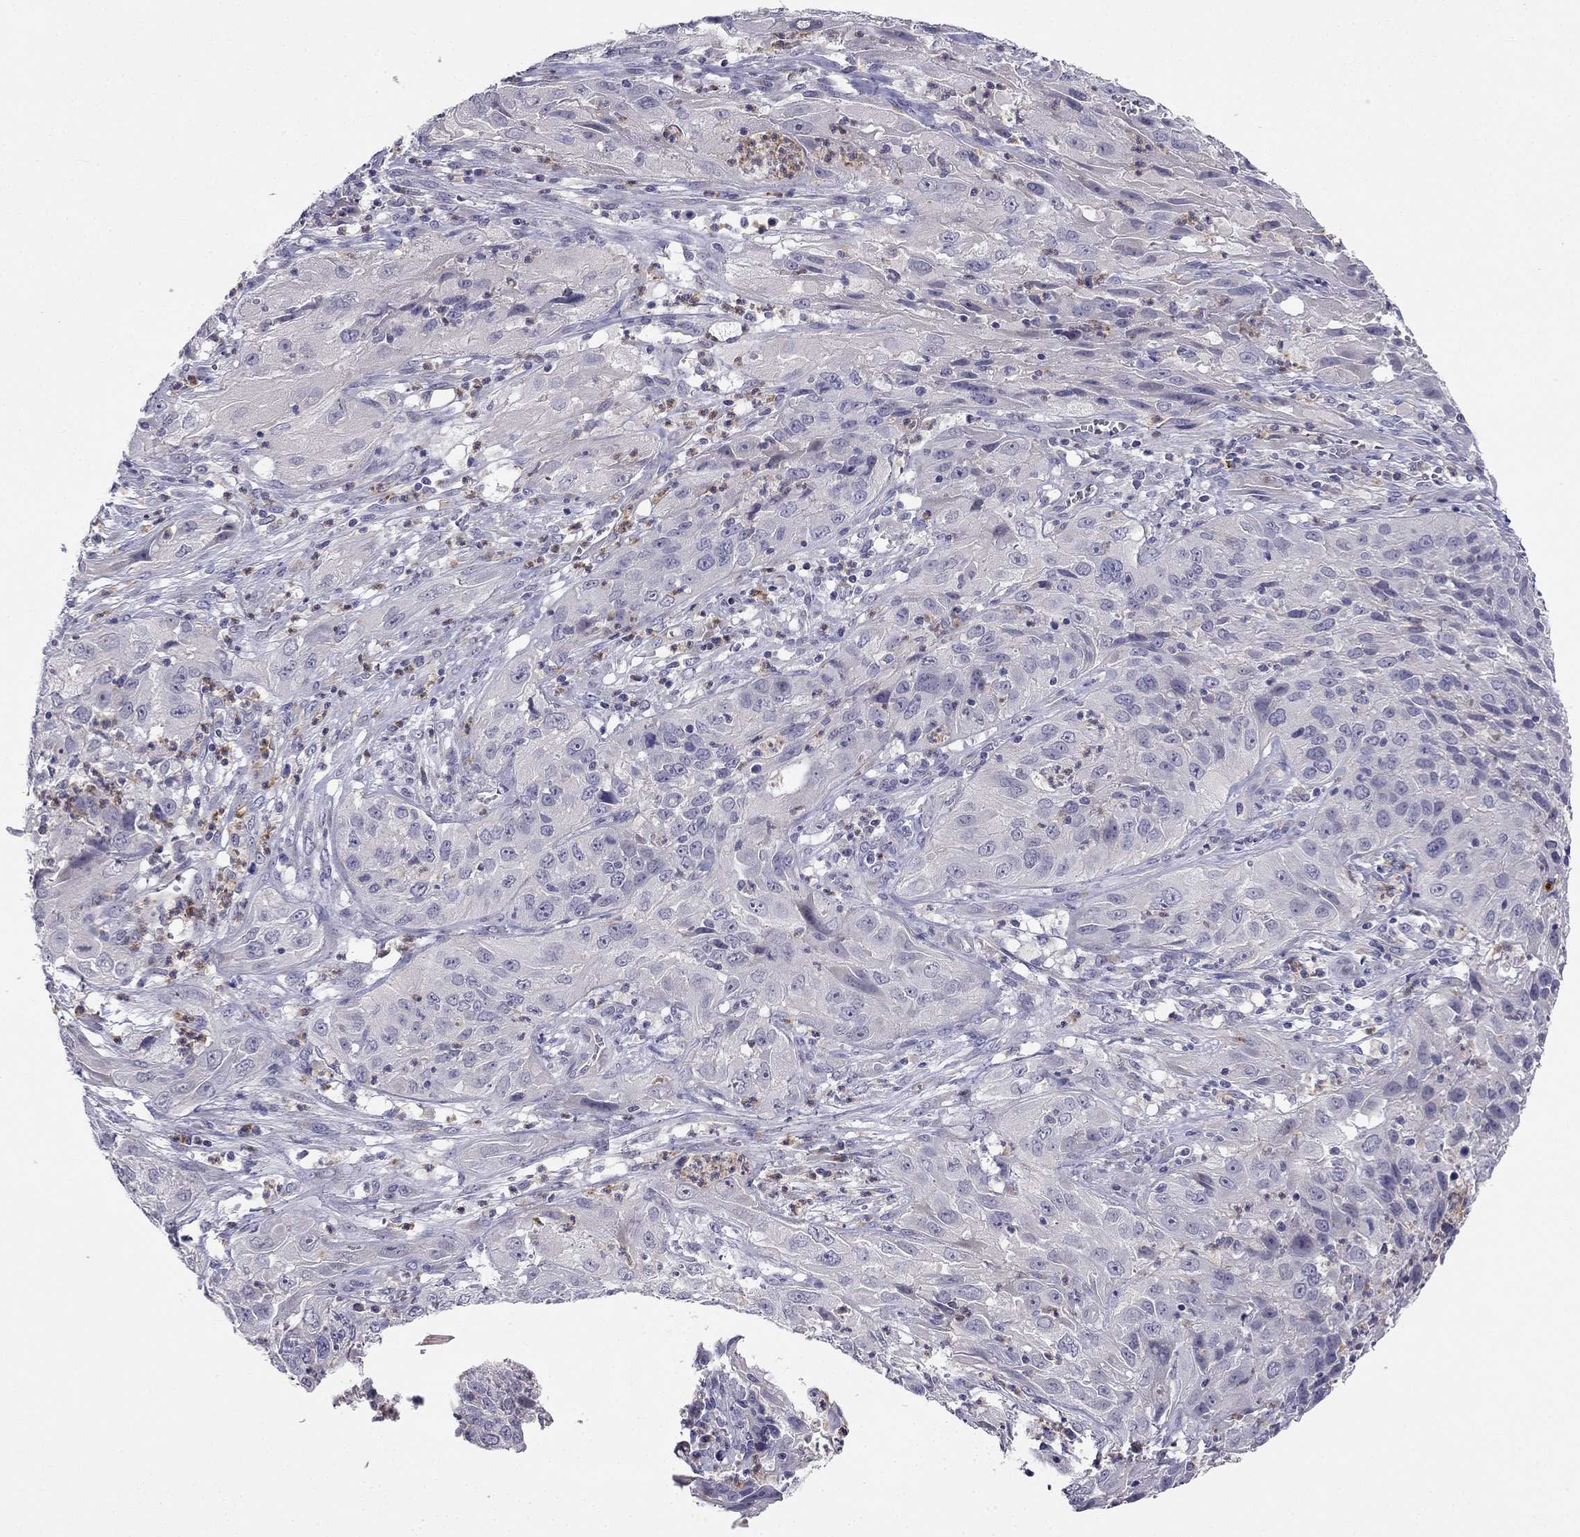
{"staining": {"intensity": "negative", "quantity": "none", "location": "none"}, "tissue": "cervical cancer", "cell_type": "Tumor cells", "image_type": "cancer", "snomed": [{"axis": "morphology", "description": "Squamous cell carcinoma, NOS"}, {"axis": "topography", "description": "Cervix"}], "caption": "The photomicrograph shows no significant positivity in tumor cells of cervical cancer (squamous cell carcinoma). Brightfield microscopy of immunohistochemistry (IHC) stained with DAB (brown) and hematoxylin (blue), captured at high magnification.", "gene": "C16orf89", "patient": {"sex": "female", "age": 32}}